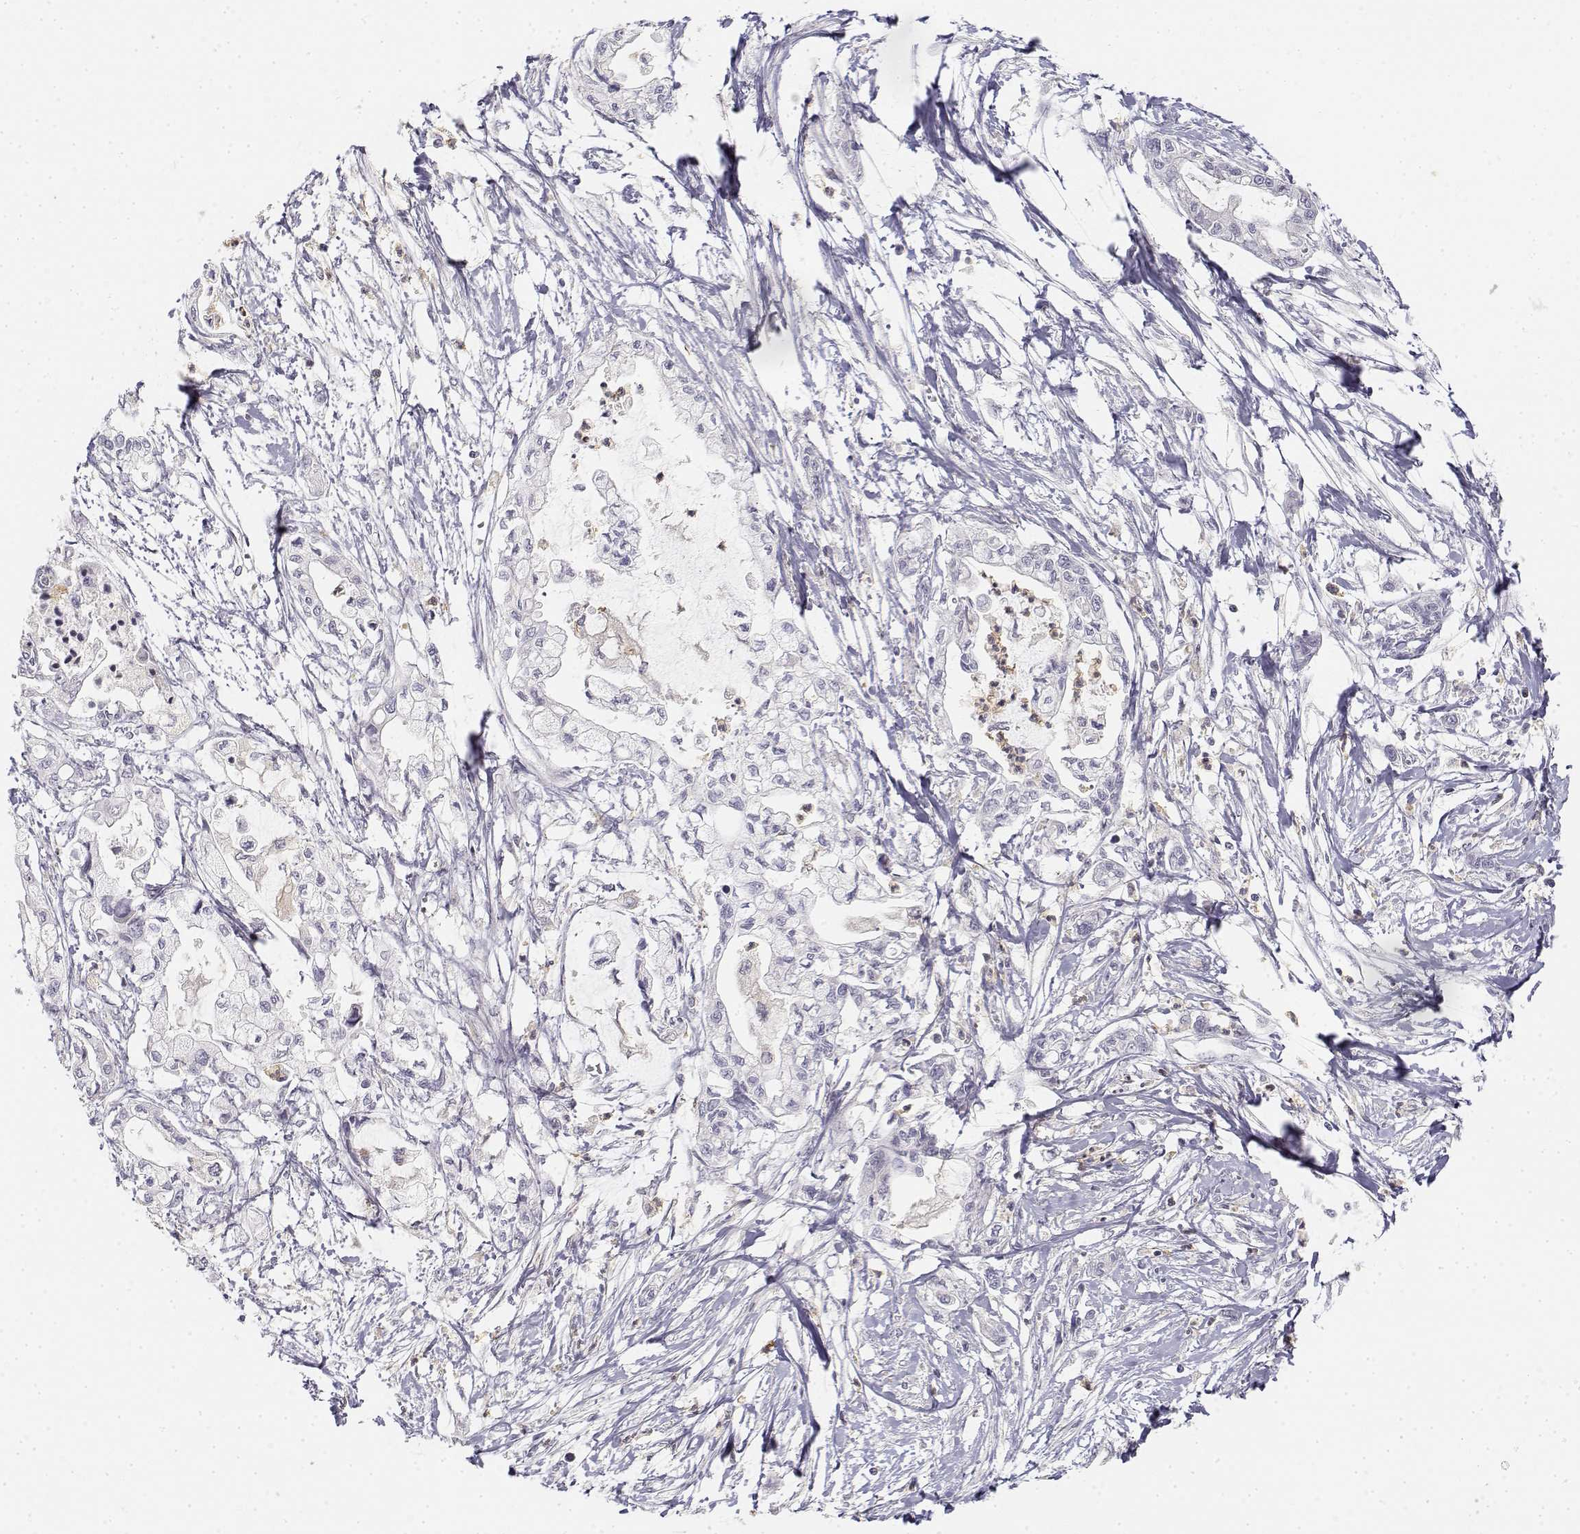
{"staining": {"intensity": "negative", "quantity": "none", "location": "none"}, "tissue": "pancreatic cancer", "cell_type": "Tumor cells", "image_type": "cancer", "snomed": [{"axis": "morphology", "description": "Adenocarcinoma, NOS"}, {"axis": "topography", "description": "Pancreas"}], "caption": "High power microscopy image of an IHC micrograph of adenocarcinoma (pancreatic), revealing no significant expression in tumor cells.", "gene": "GLIPR1L2", "patient": {"sex": "male", "age": 54}}